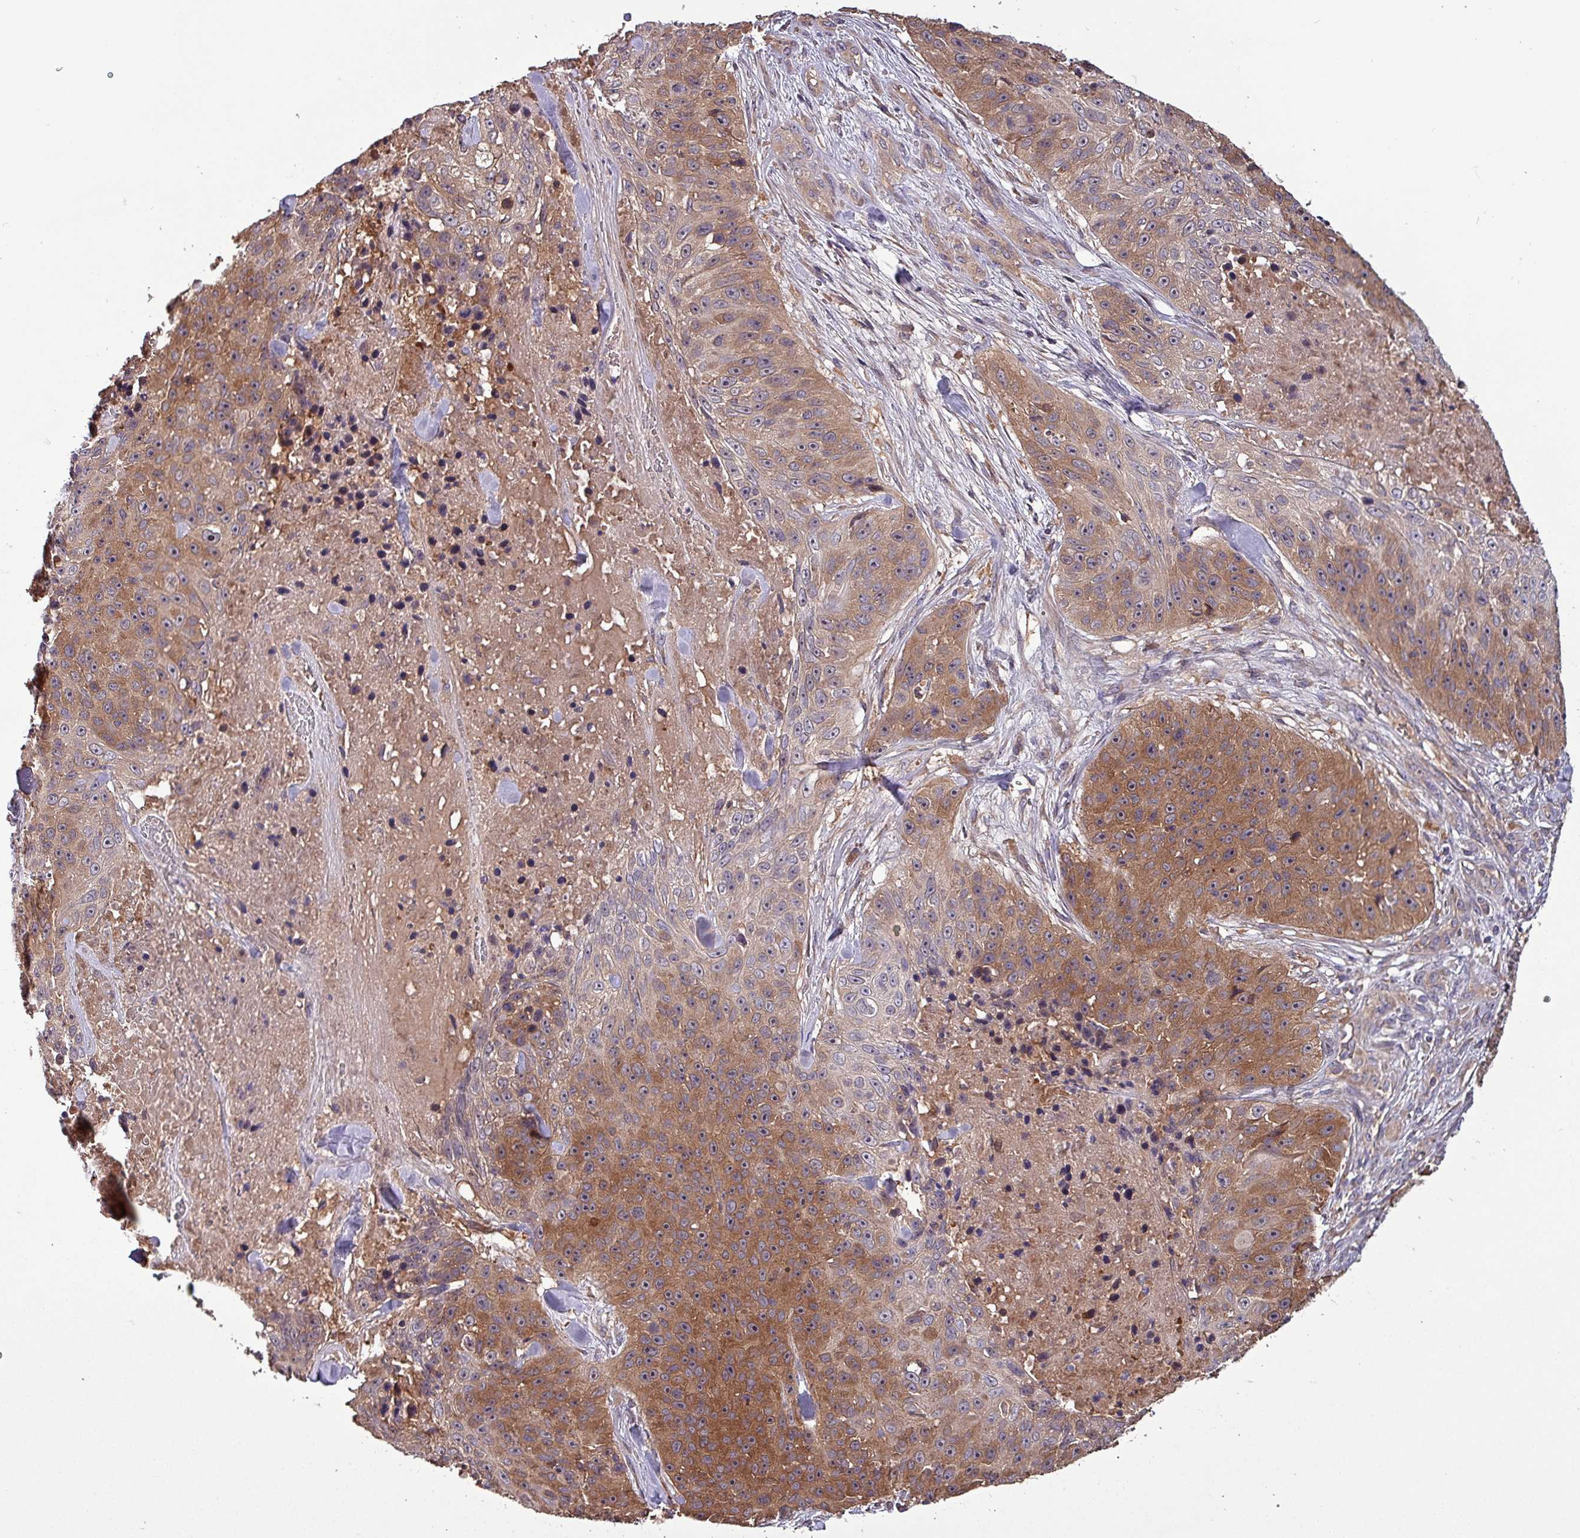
{"staining": {"intensity": "moderate", "quantity": ">75%", "location": "cytoplasmic/membranous"}, "tissue": "skin cancer", "cell_type": "Tumor cells", "image_type": "cancer", "snomed": [{"axis": "morphology", "description": "Squamous cell carcinoma, NOS"}, {"axis": "topography", "description": "Skin"}], "caption": "Tumor cells reveal medium levels of moderate cytoplasmic/membranous positivity in about >75% of cells in human skin cancer. (Stains: DAB (3,3'-diaminobenzidine) in brown, nuclei in blue, Microscopy: brightfield microscopy at high magnification).", "gene": "PAFAH1B2", "patient": {"sex": "female", "age": 87}}